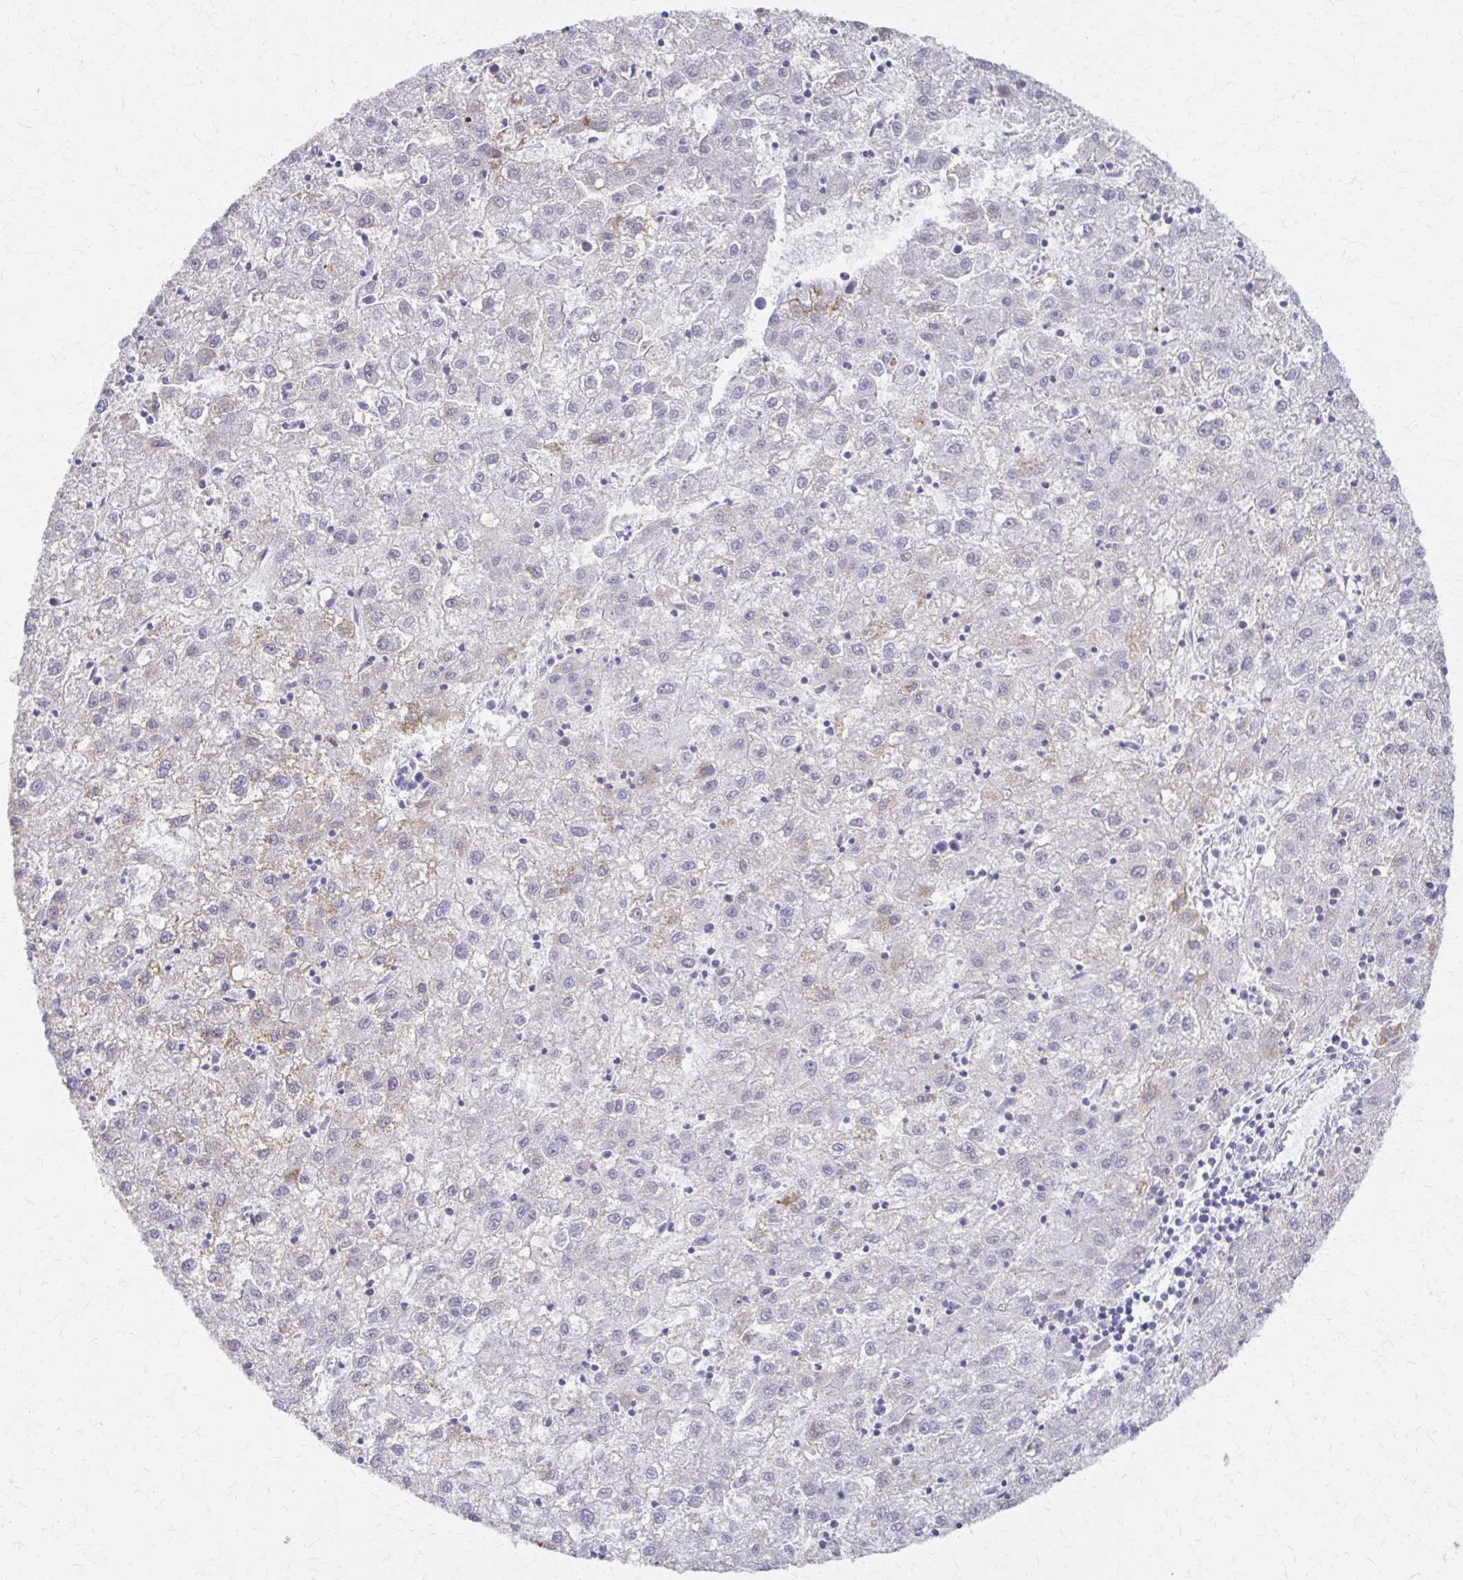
{"staining": {"intensity": "weak", "quantity": "<25%", "location": "cytoplasmic/membranous"}, "tissue": "liver cancer", "cell_type": "Tumor cells", "image_type": "cancer", "snomed": [{"axis": "morphology", "description": "Carcinoma, Hepatocellular, NOS"}, {"axis": "topography", "description": "Liver"}], "caption": "The immunohistochemistry (IHC) image has no significant staining in tumor cells of liver cancer (hepatocellular carcinoma) tissue.", "gene": "RHOBTB2", "patient": {"sex": "male", "age": 72}}